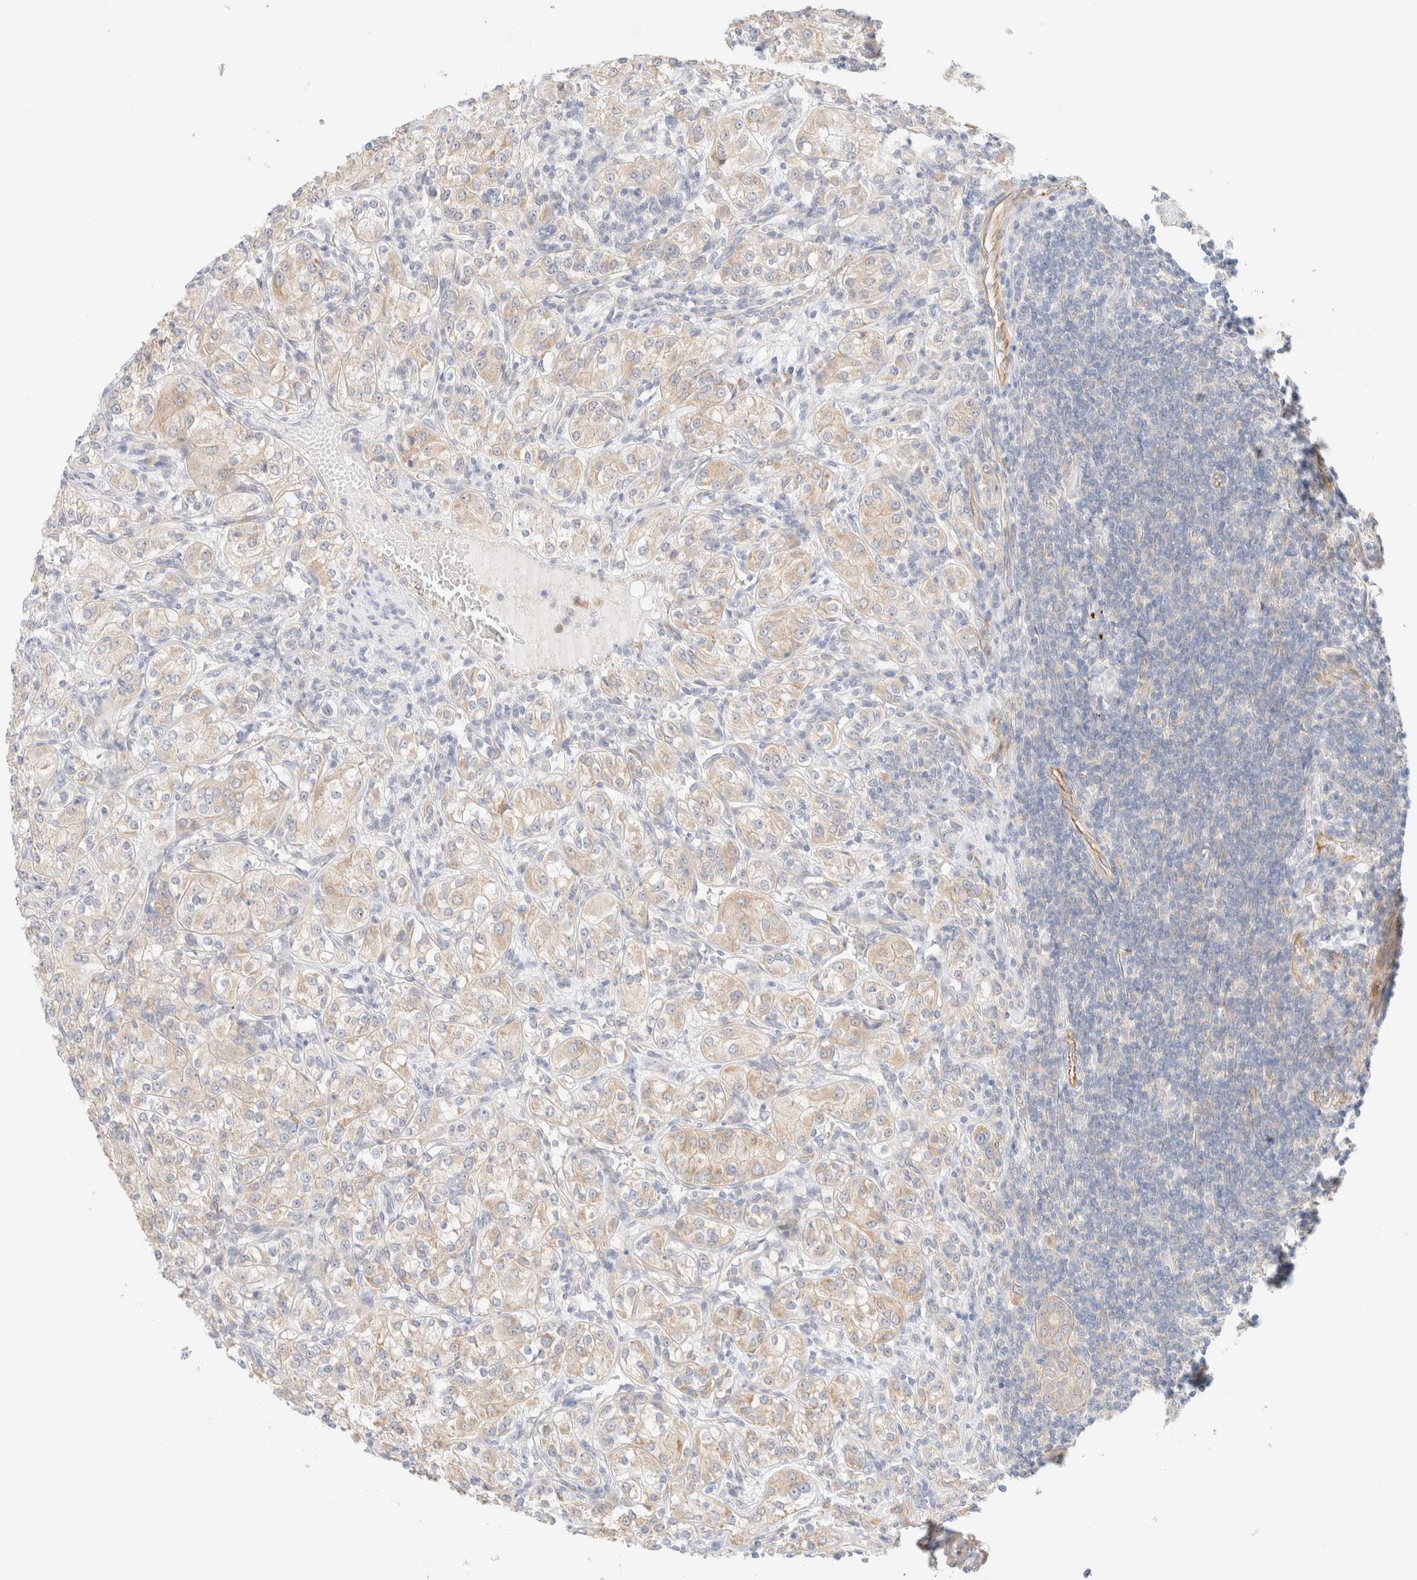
{"staining": {"intensity": "weak", "quantity": ">75%", "location": "cytoplasmic/membranous"}, "tissue": "renal cancer", "cell_type": "Tumor cells", "image_type": "cancer", "snomed": [{"axis": "morphology", "description": "Adenocarcinoma, NOS"}, {"axis": "topography", "description": "Kidney"}], "caption": "About >75% of tumor cells in human renal cancer display weak cytoplasmic/membranous protein positivity as visualized by brown immunohistochemical staining.", "gene": "UNC13B", "patient": {"sex": "male", "age": 77}}